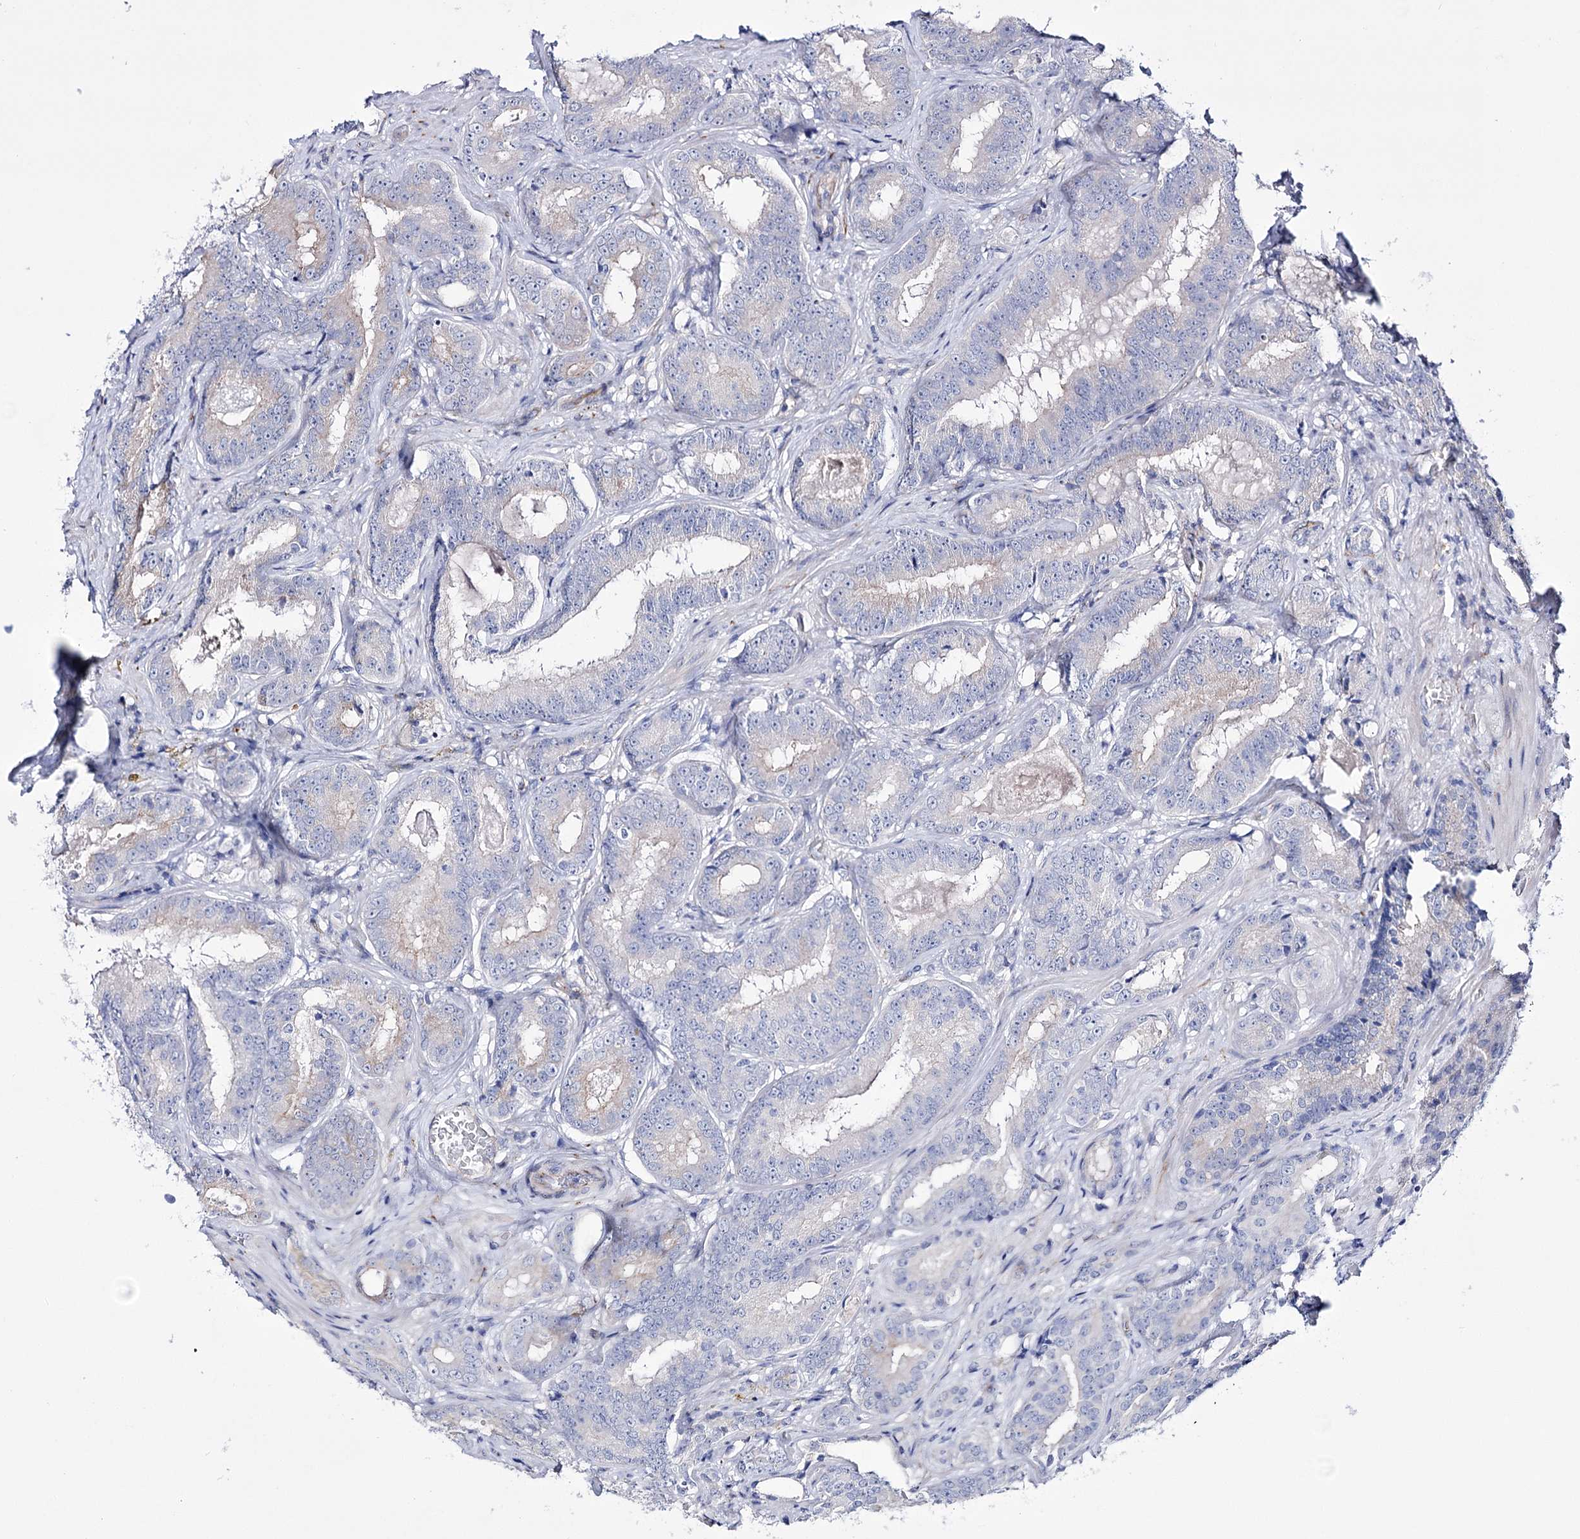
{"staining": {"intensity": "weak", "quantity": "25%-75%", "location": "cytoplasmic/membranous"}, "tissue": "prostate cancer", "cell_type": "Tumor cells", "image_type": "cancer", "snomed": [{"axis": "morphology", "description": "Adenocarcinoma, High grade"}, {"axis": "topography", "description": "Prostate"}], "caption": "Immunohistochemistry image of human high-grade adenocarcinoma (prostate) stained for a protein (brown), which demonstrates low levels of weak cytoplasmic/membranous staining in approximately 25%-75% of tumor cells.", "gene": "LRRC34", "patient": {"sex": "male", "age": 57}}